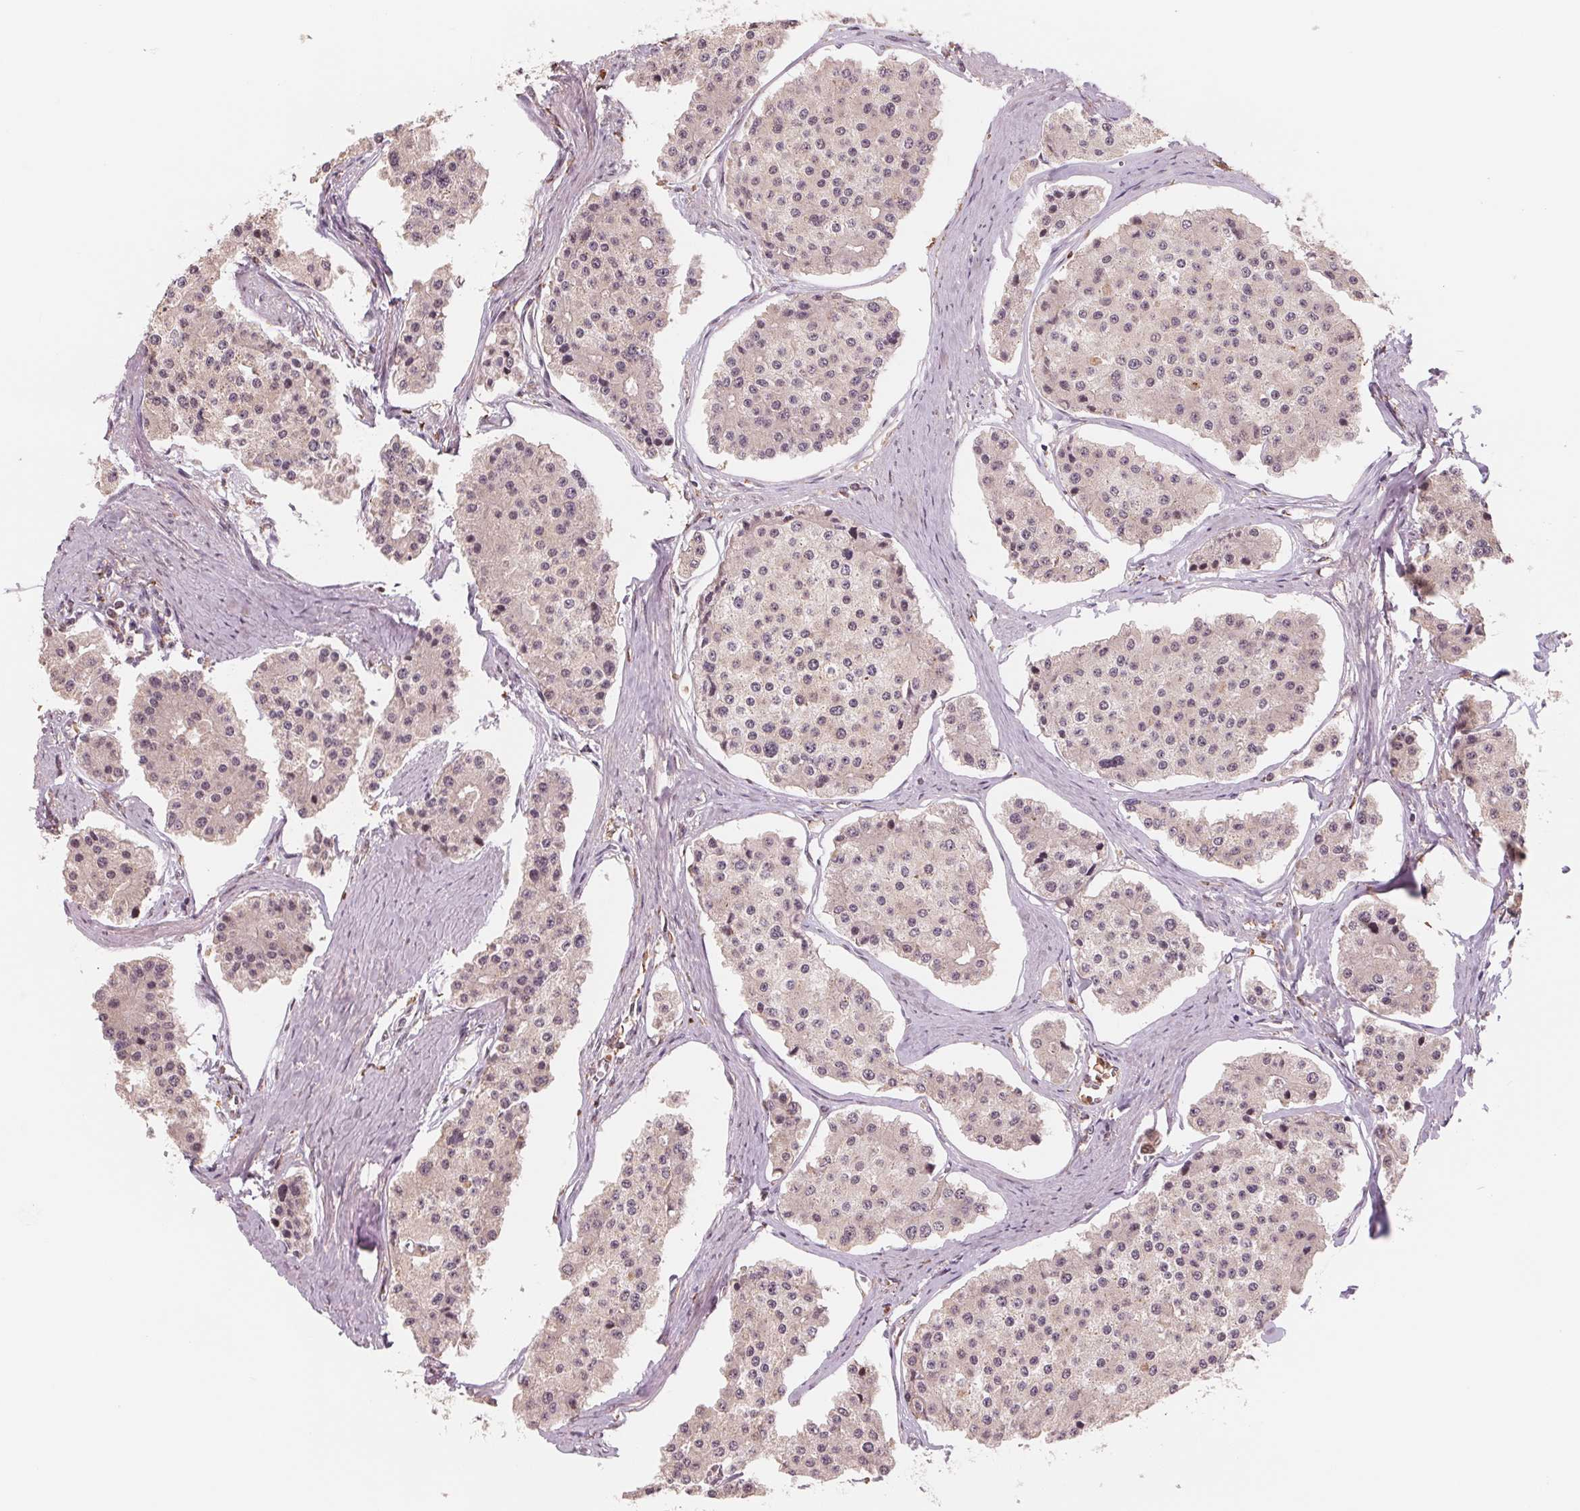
{"staining": {"intensity": "weak", "quantity": "<25%", "location": "cytoplasmic/membranous"}, "tissue": "carcinoid", "cell_type": "Tumor cells", "image_type": "cancer", "snomed": [{"axis": "morphology", "description": "Carcinoid, malignant, NOS"}, {"axis": "topography", "description": "Small intestine"}], "caption": "Malignant carcinoid stained for a protein using IHC demonstrates no staining tumor cells.", "gene": "IL9R", "patient": {"sex": "female", "age": 65}}